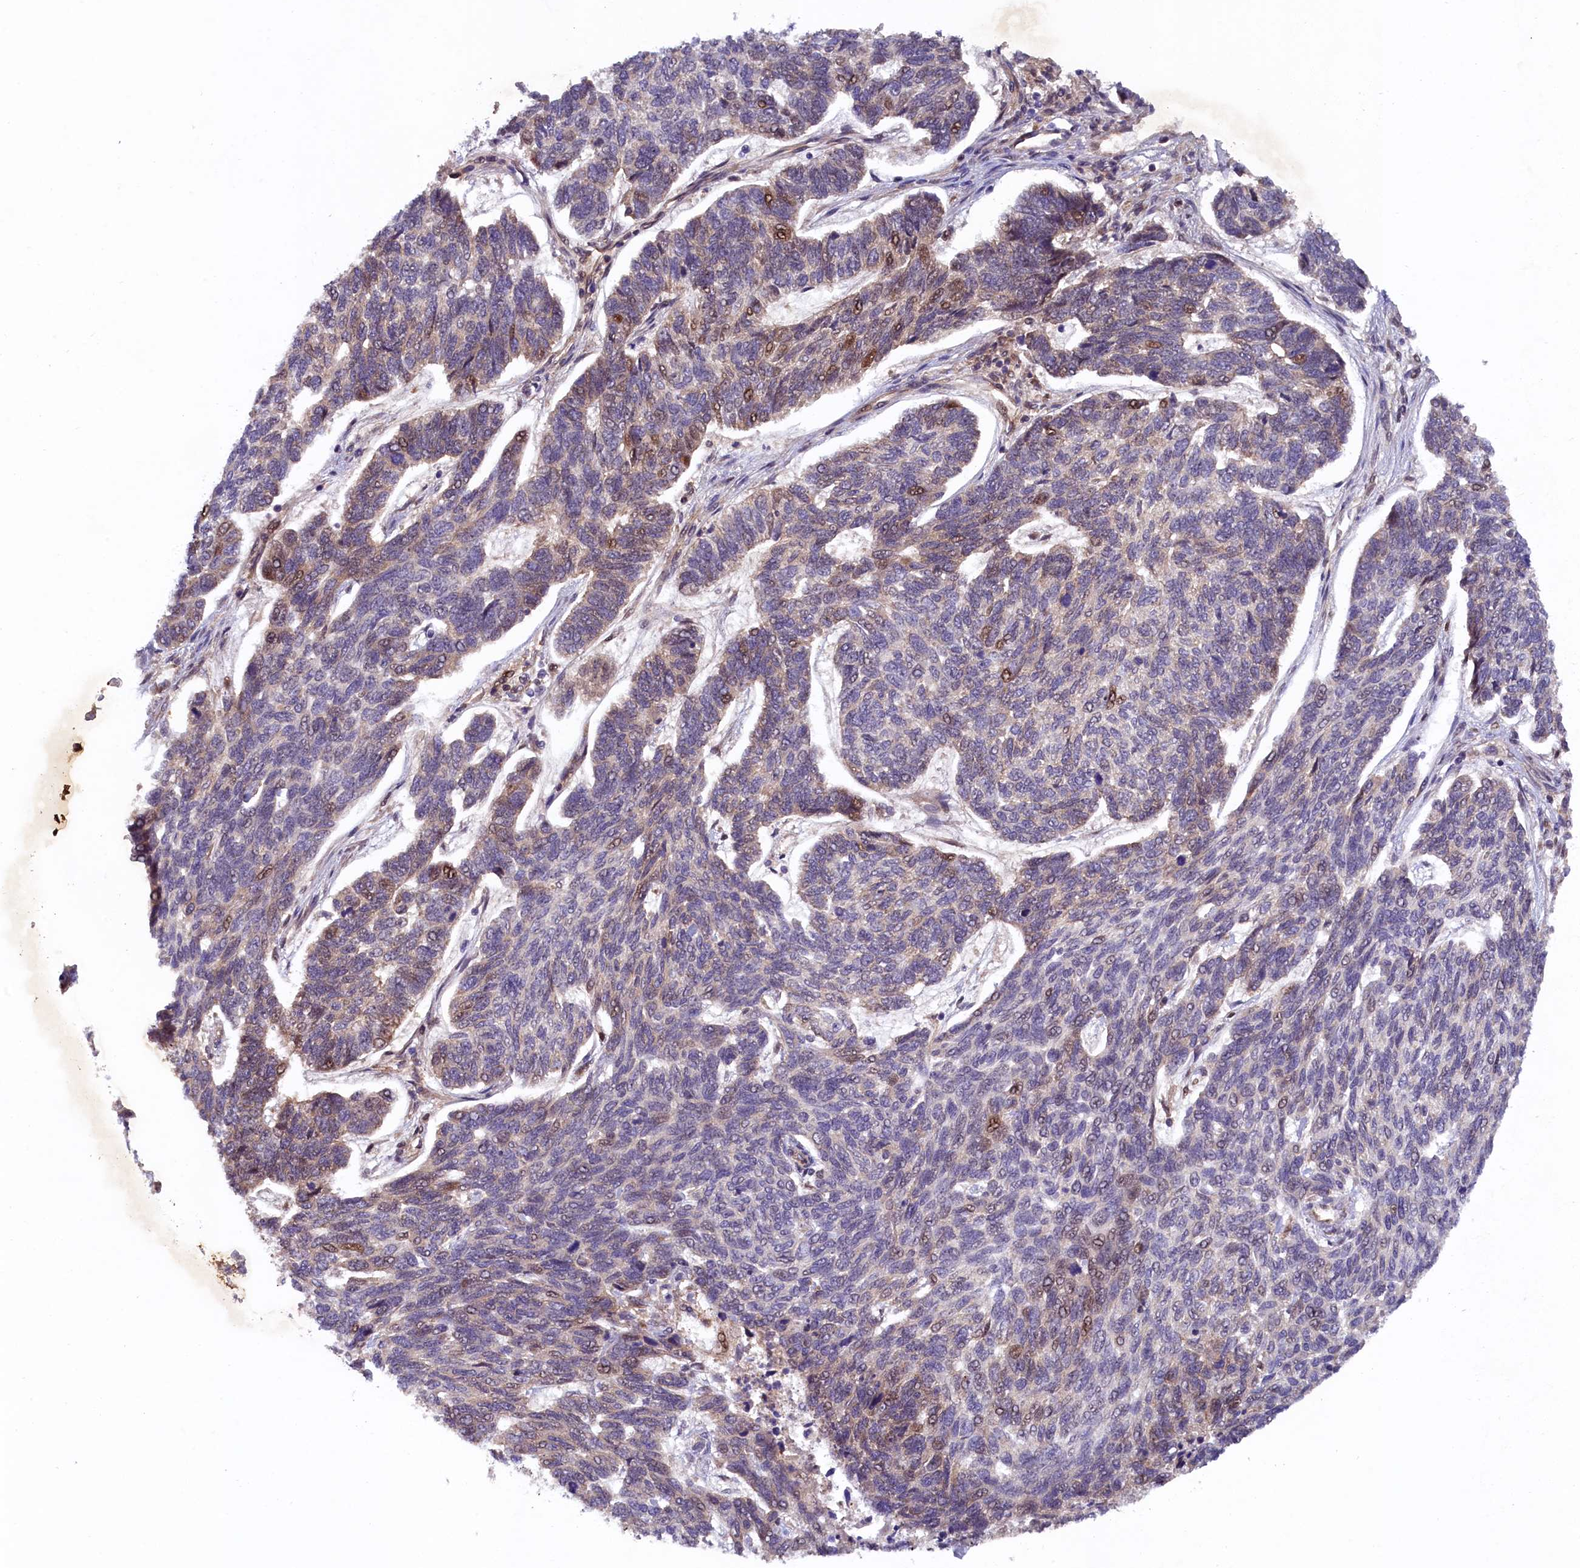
{"staining": {"intensity": "moderate", "quantity": "<25%", "location": "nuclear"}, "tissue": "skin cancer", "cell_type": "Tumor cells", "image_type": "cancer", "snomed": [{"axis": "morphology", "description": "Basal cell carcinoma"}, {"axis": "topography", "description": "Skin"}], "caption": "Moderate nuclear positivity for a protein is seen in about <25% of tumor cells of basal cell carcinoma (skin) using IHC.", "gene": "ARL14EP", "patient": {"sex": "female", "age": 65}}